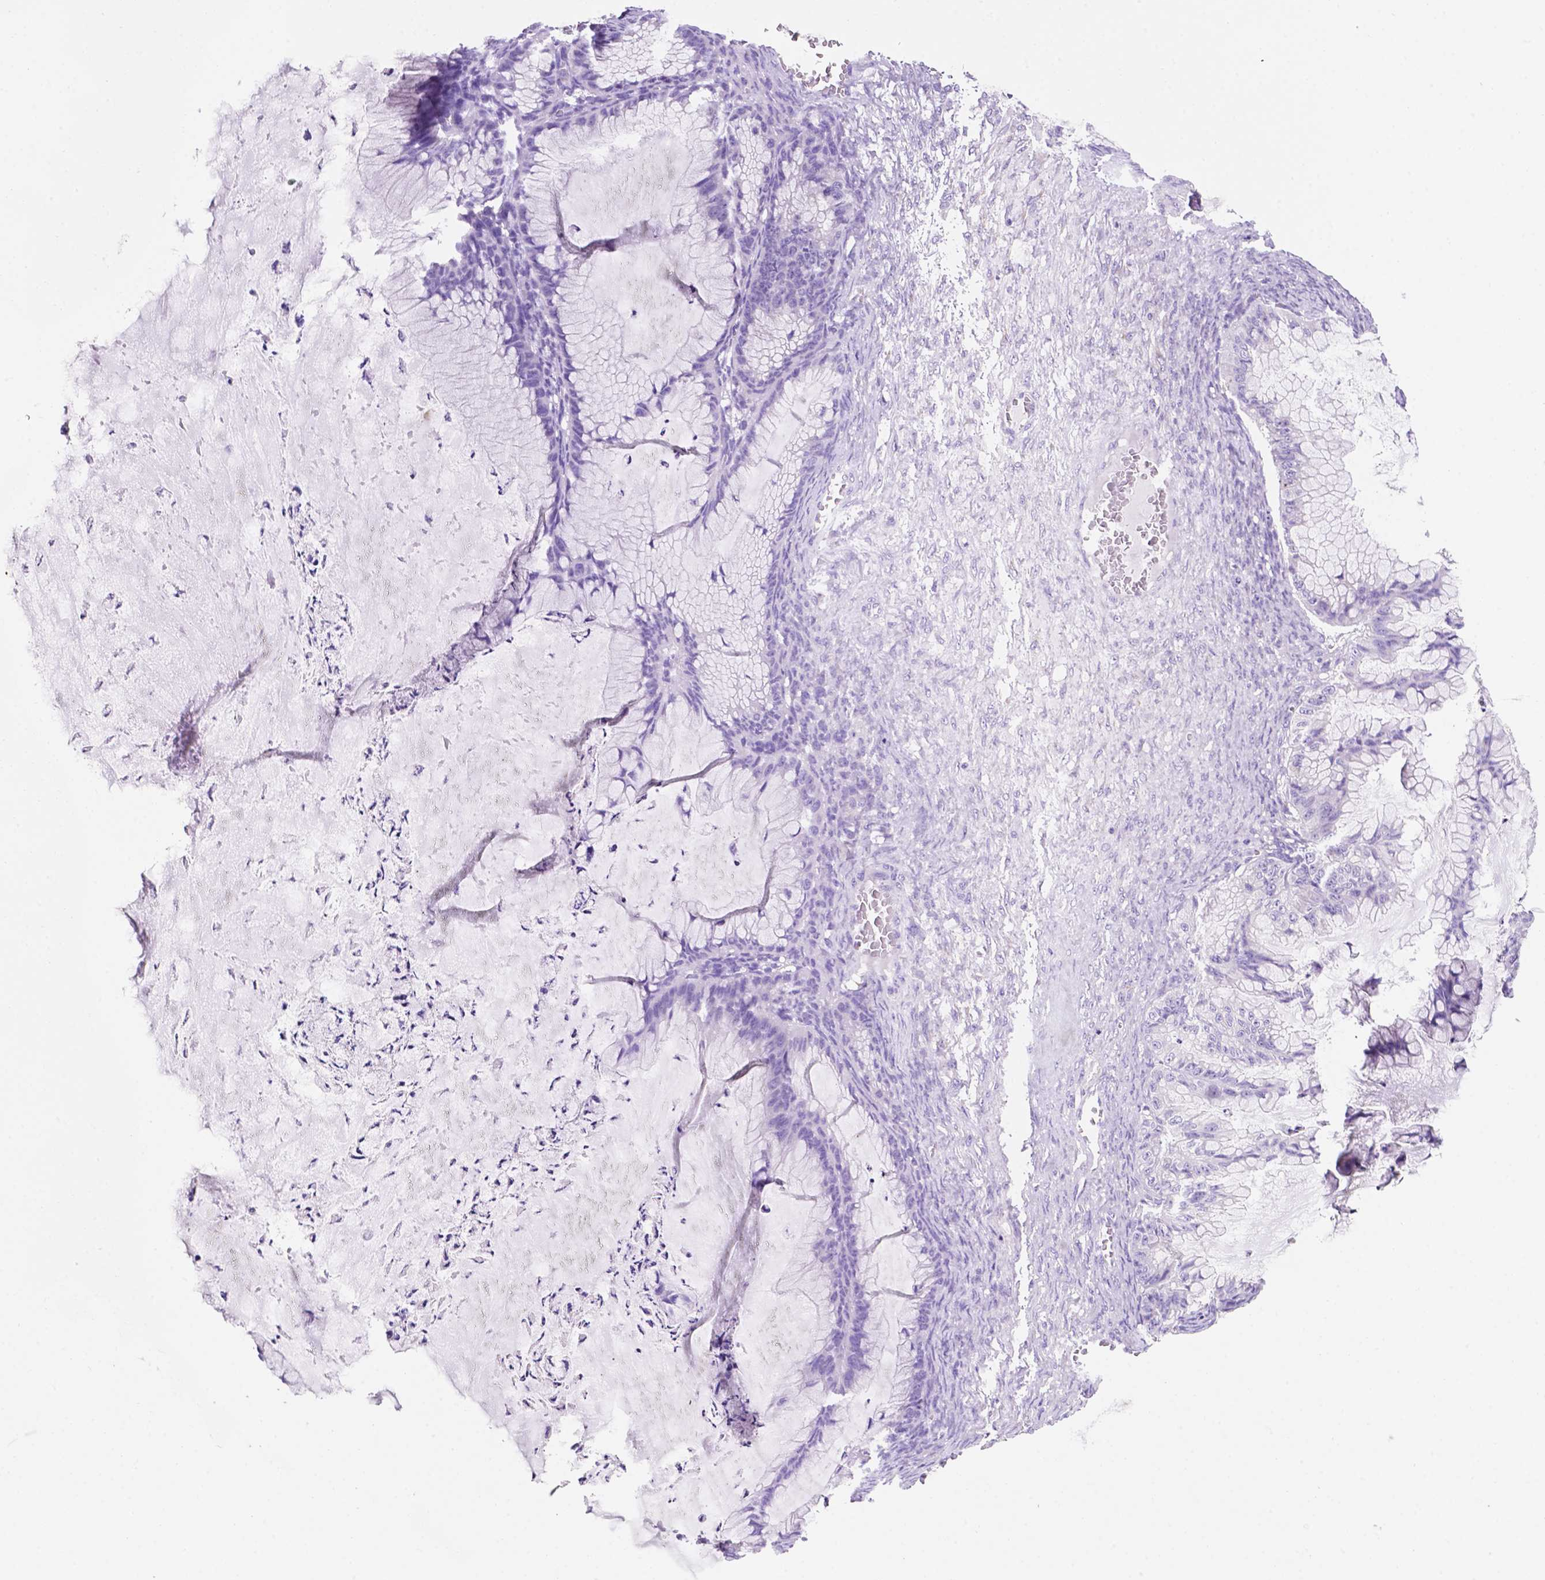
{"staining": {"intensity": "negative", "quantity": "none", "location": "none"}, "tissue": "ovarian cancer", "cell_type": "Tumor cells", "image_type": "cancer", "snomed": [{"axis": "morphology", "description": "Cystadenocarcinoma, mucinous, NOS"}, {"axis": "topography", "description": "Ovary"}], "caption": "Micrograph shows no protein staining in tumor cells of mucinous cystadenocarcinoma (ovarian) tissue.", "gene": "CEACAM7", "patient": {"sex": "female", "age": 72}}